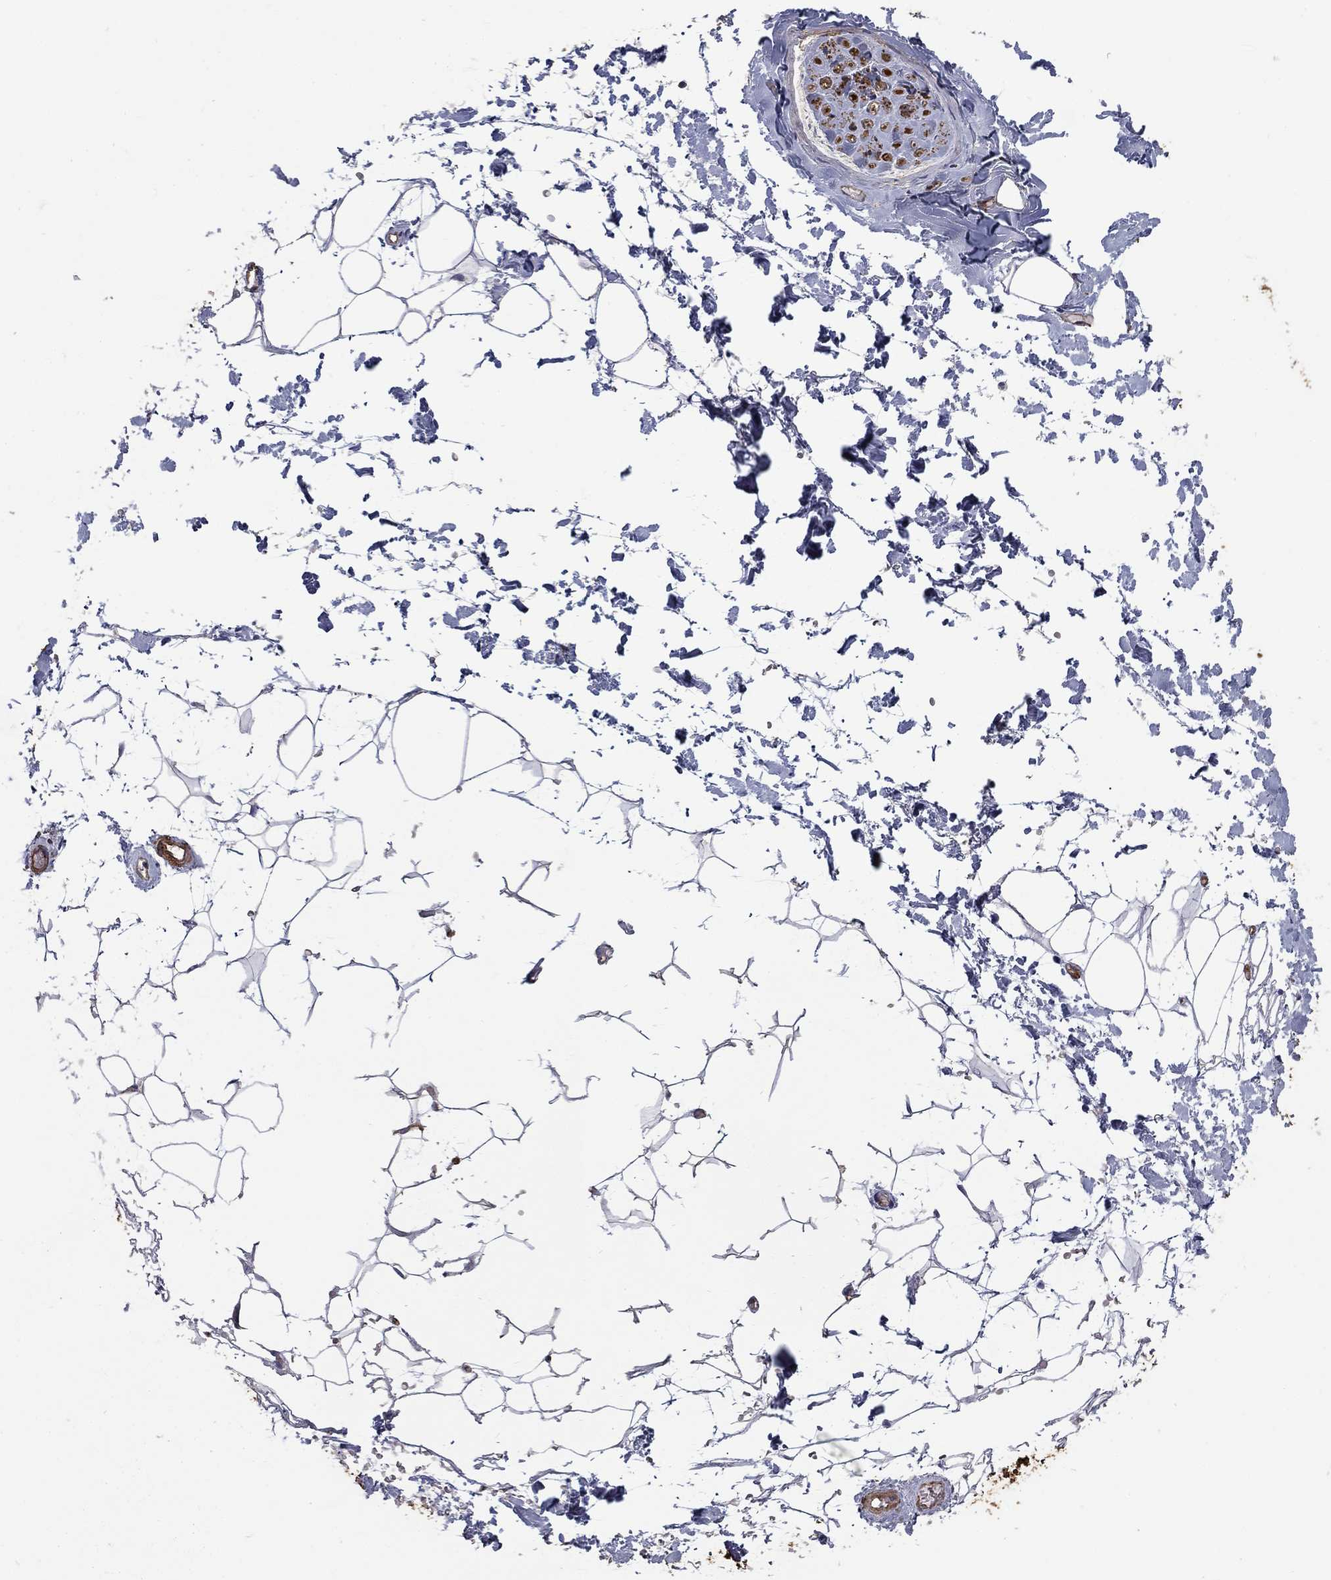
{"staining": {"intensity": "negative", "quantity": "none", "location": "none"}, "tissue": "adipose tissue", "cell_type": "Adipocytes", "image_type": "normal", "snomed": [{"axis": "morphology", "description": "Normal tissue, NOS"}, {"axis": "topography", "description": "Skin"}, {"axis": "topography", "description": "Peripheral nerve tissue"}], "caption": "Adipocytes are negative for brown protein staining in benign adipose tissue. (DAB IHC visualized using brightfield microscopy, high magnification).", "gene": "DPYSL2", "patient": {"sex": "female", "age": 56}}